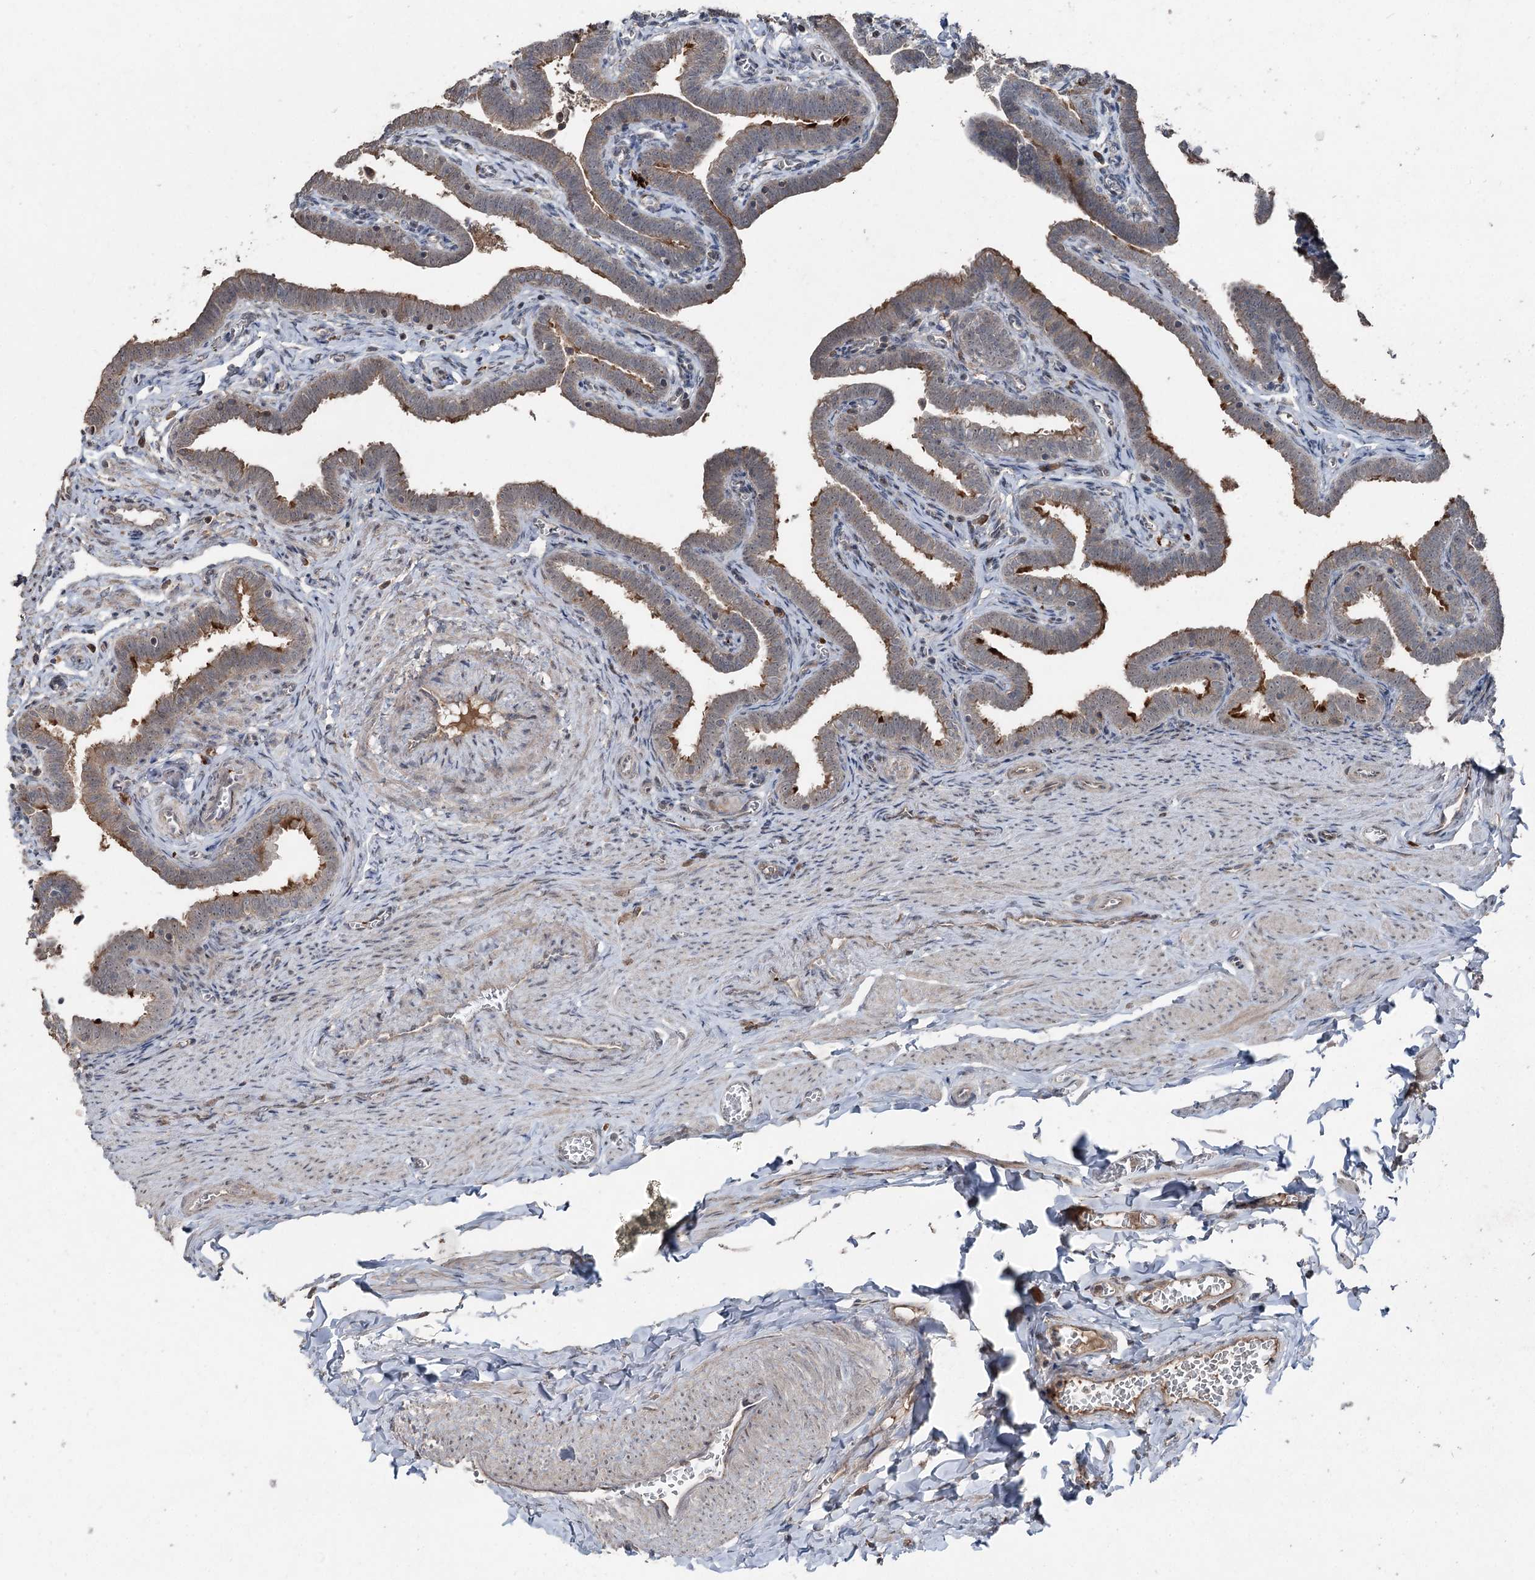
{"staining": {"intensity": "moderate", "quantity": ">75%", "location": "cytoplasmic/membranous"}, "tissue": "fallopian tube", "cell_type": "Glandular cells", "image_type": "normal", "snomed": [{"axis": "morphology", "description": "Normal tissue, NOS"}, {"axis": "topography", "description": "Fallopian tube"}], "caption": "Protein positivity by IHC shows moderate cytoplasmic/membranous expression in about >75% of glandular cells in benign fallopian tube.", "gene": "MAPK8IP2", "patient": {"sex": "female", "age": 36}}